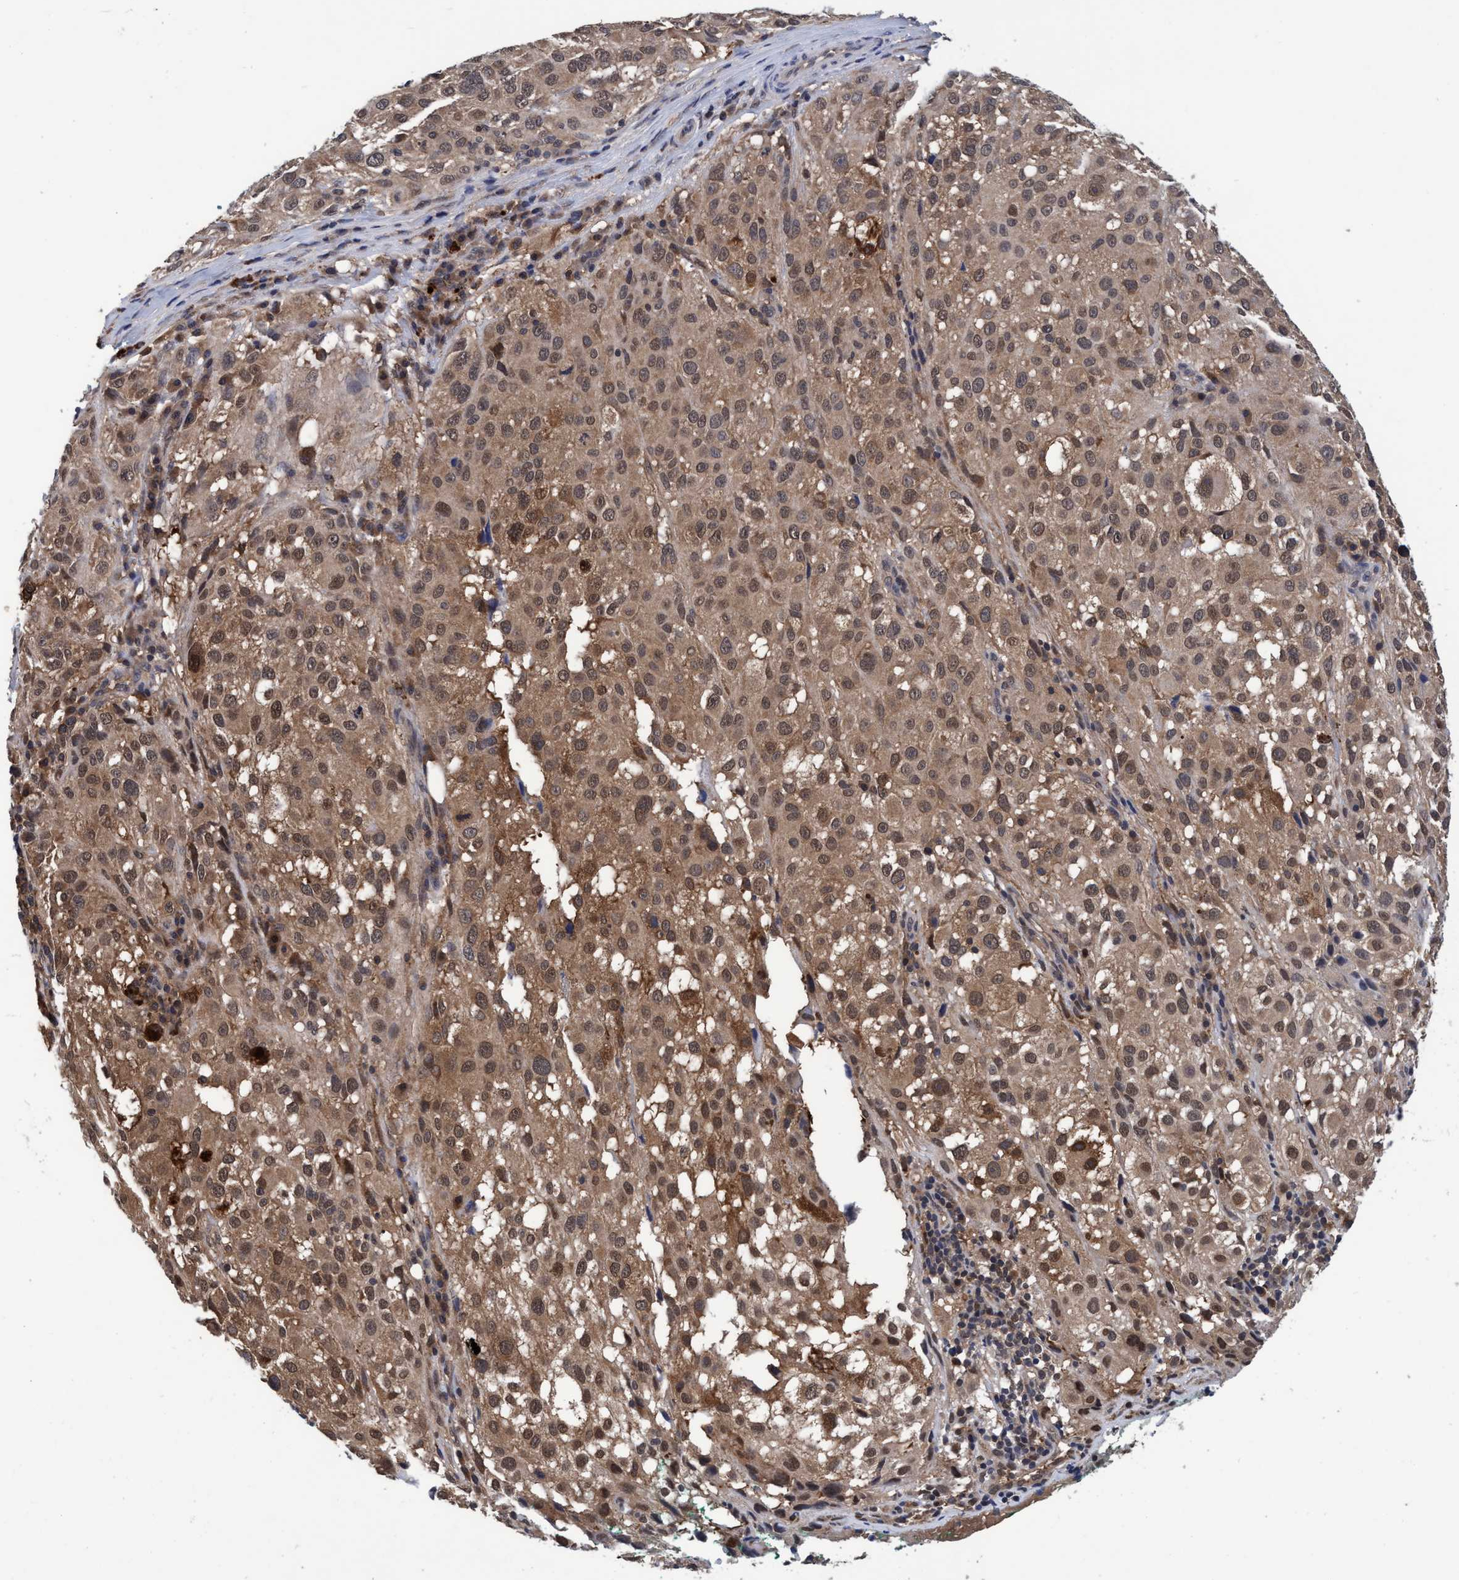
{"staining": {"intensity": "weak", "quantity": ">75%", "location": "cytoplasmic/membranous"}, "tissue": "melanoma", "cell_type": "Tumor cells", "image_type": "cancer", "snomed": [{"axis": "morphology", "description": "Necrosis, NOS"}, {"axis": "morphology", "description": "Malignant melanoma, NOS"}, {"axis": "topography", "description": "Skin"}], "caption": "Melanoma tissue displays weak cytoplasmic/membranous expression in about >75% of tumor cells, visualized by immunohistochemistry. The staining is performed using DAB brown chromogen to label protein expression. The nuclei are counter-stained blue using hematoxylin.", "gene": "PSMD12", "patient": {"sex": "female", "age": 87}}